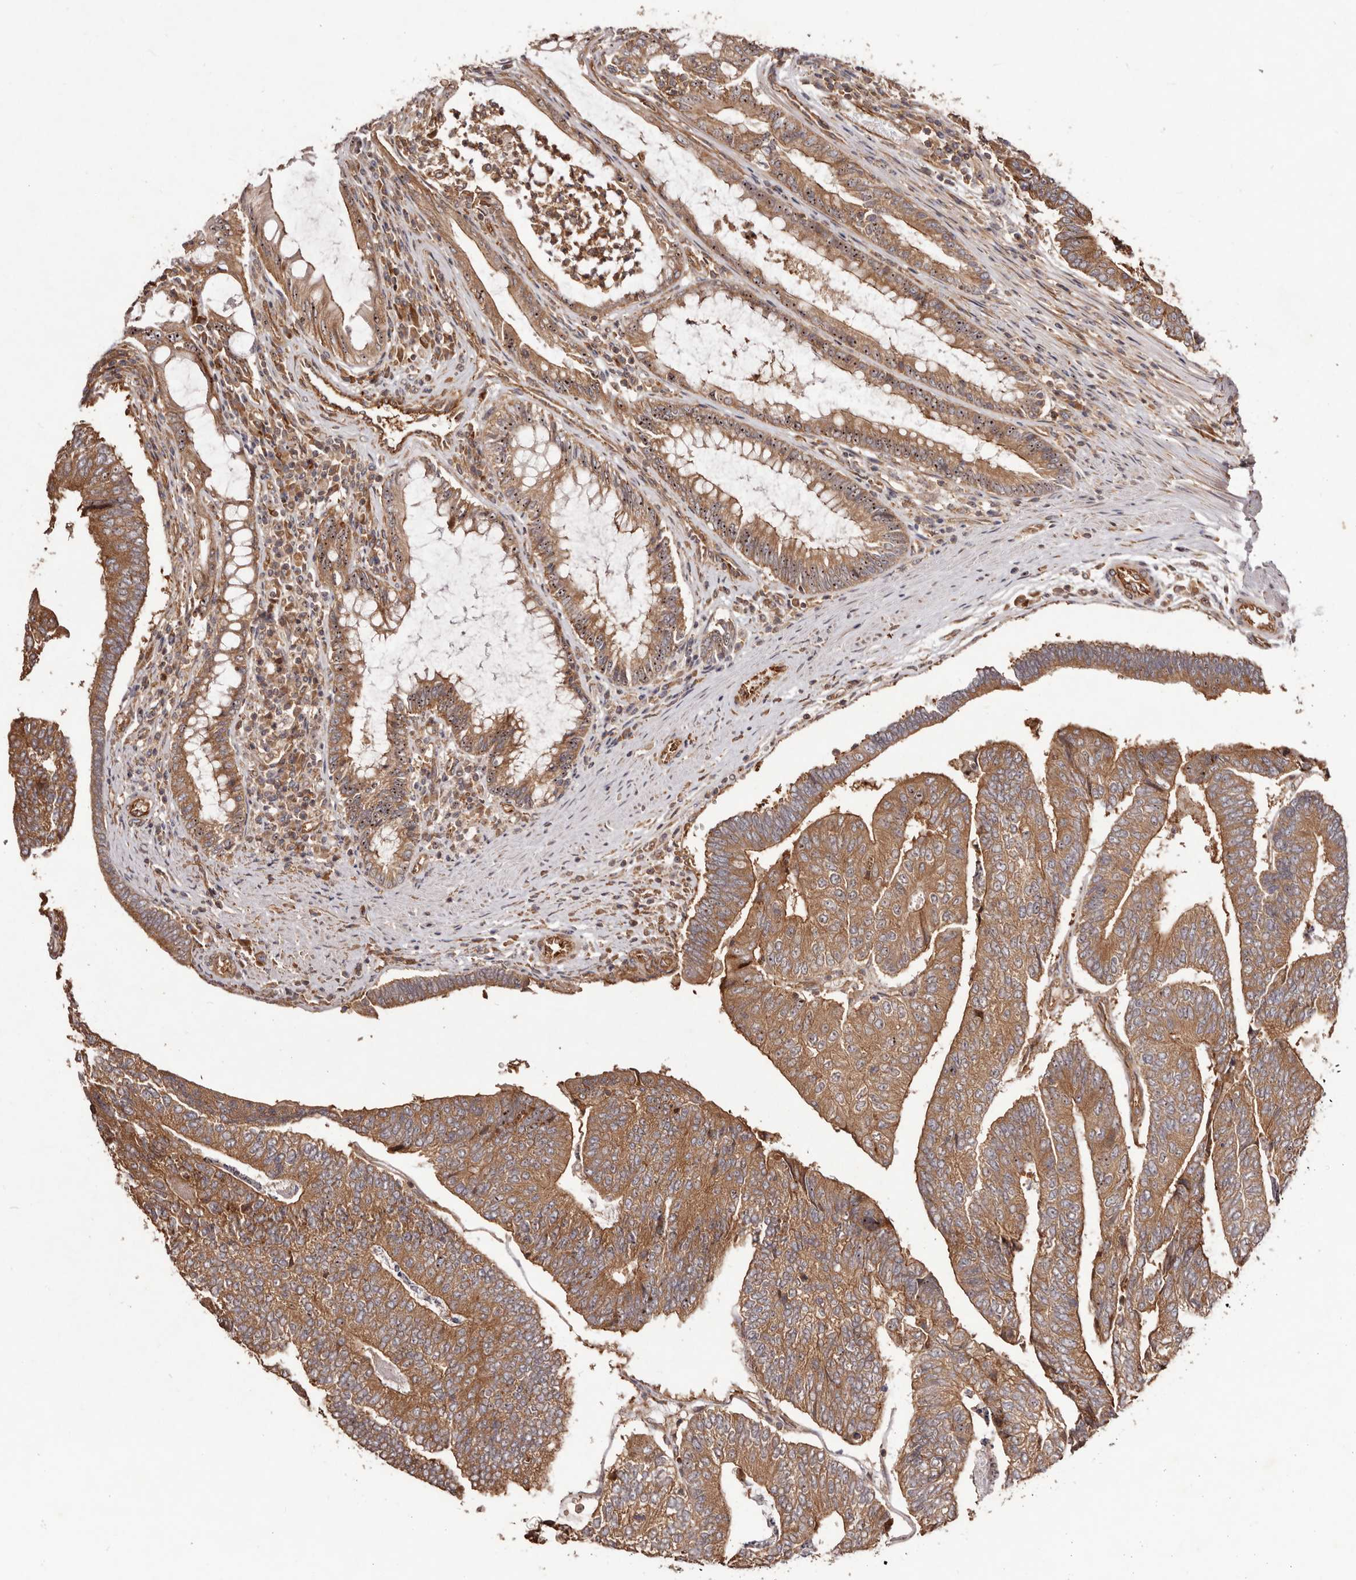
{"staining": {"intensity": "strong", "quantity": ">75%", "location": "cytoplasmic/membranous"}, "tissue": "colorectal cancer", "cell_type": "Tumor cells", "image_type": "cancer", "snomed": [{"axis": "morphology", "description": "Adenocarcinoma, NOS"}, {"axis": "topography", "description": "Colon"}], "caption": "Brown immunohistochemical staining in colorectal cancer exhibits strong cytoplasmic/membranous positivity in about >75% of tumor cells.", "gene": "RPS6", "patient": {"sex": "female", "age": 67}}